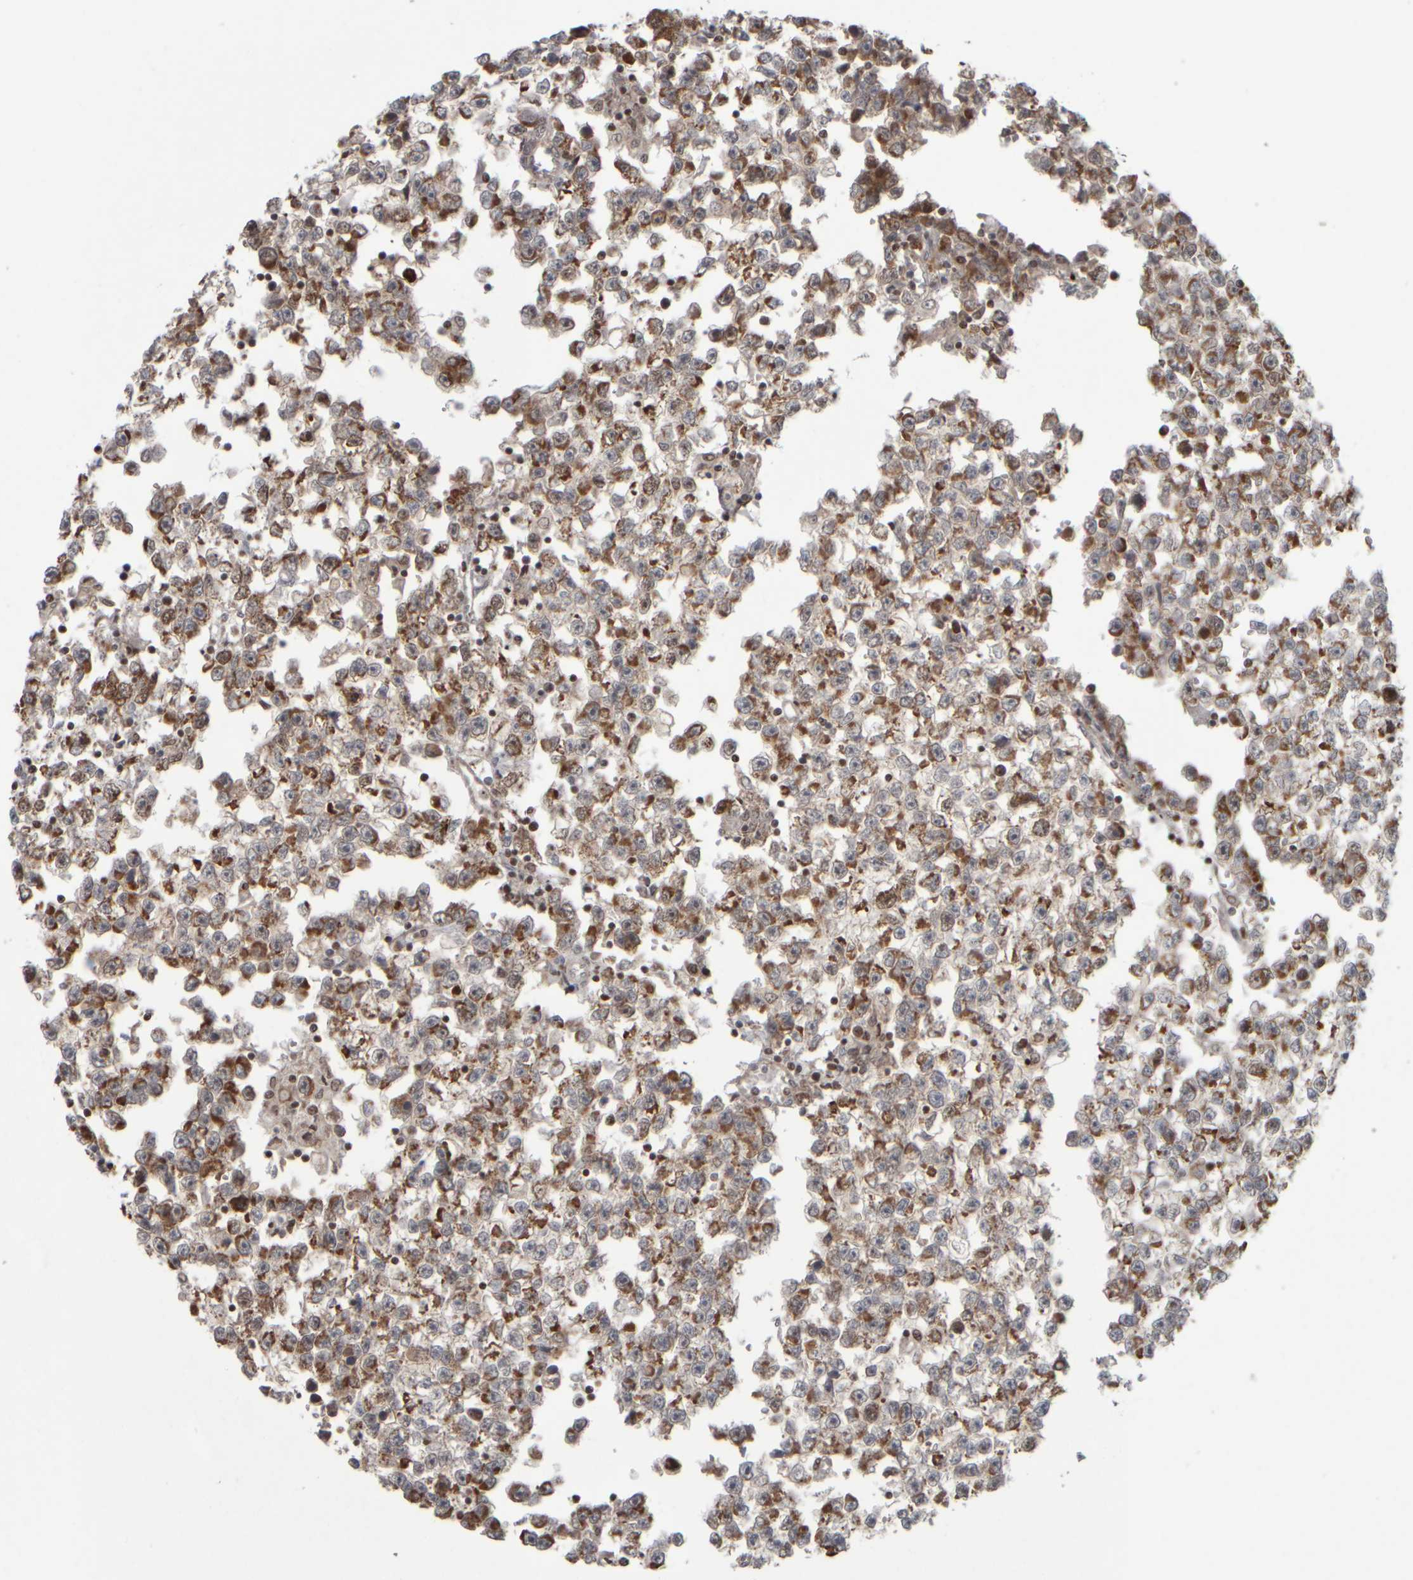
{"staining": {"intensity": "moderate", "quantity": ">75%", "location": "cytoplasmic/membranous"}, "tissue": "testis cancer", "cell_type": "Tumor cells", "image_type": "cancer", "snomed": [{"axis": "morphology", "description": "Seminoma, NOS"}, {"axis": "morphology", "description": "Carcinoma, Embryonal, NOS"}, {"axis": "topography", "description": "Testis"}], "caption": "This micrograph demonstrates IHC staining of human testis cancer, with medium moderate cytoplasmic/membranous positivity in about >75% of tumor cells.", "gene": "CWC27", "patient": {"sex": "male", "age": 51}}